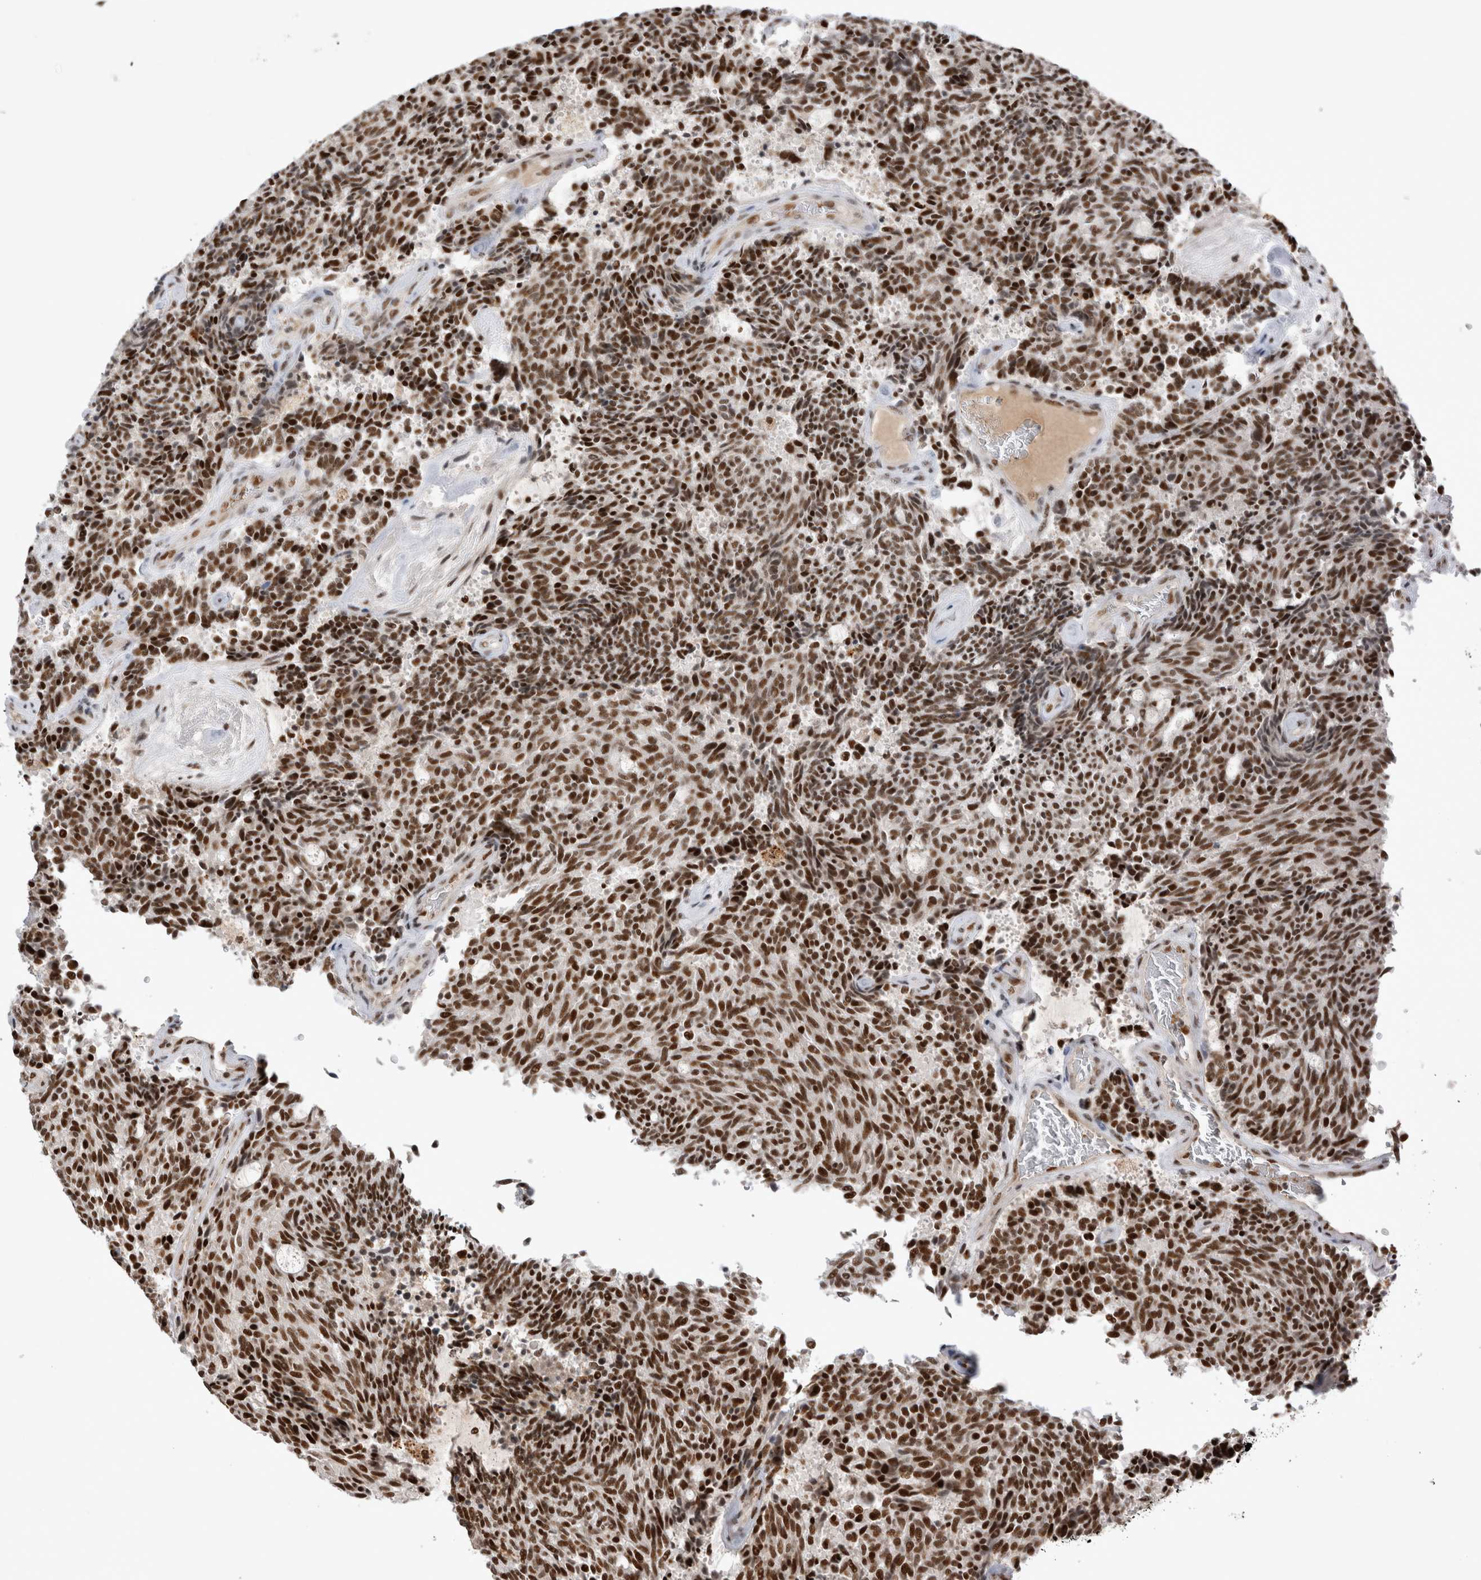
{"staining": {"intensity": "strong", "quantity": ">75%", "location": "nuclear"}, "tissue": "carcinoid", "cell_type": "Tumor cells", "image_type": "cancer", "snomed": [{"axis": "morphology", "description": "Carcinoid, malignant, NOS"}, {"axis": "topography", "description": "Pancreas"}], "caption": "Immunohistochemical staining of human carcinoid shows high levels of strong nuclear positivity in about >75% of tumor cells.", "gene": "EYA2", "patient": {"sex": "female", "age": 54}}